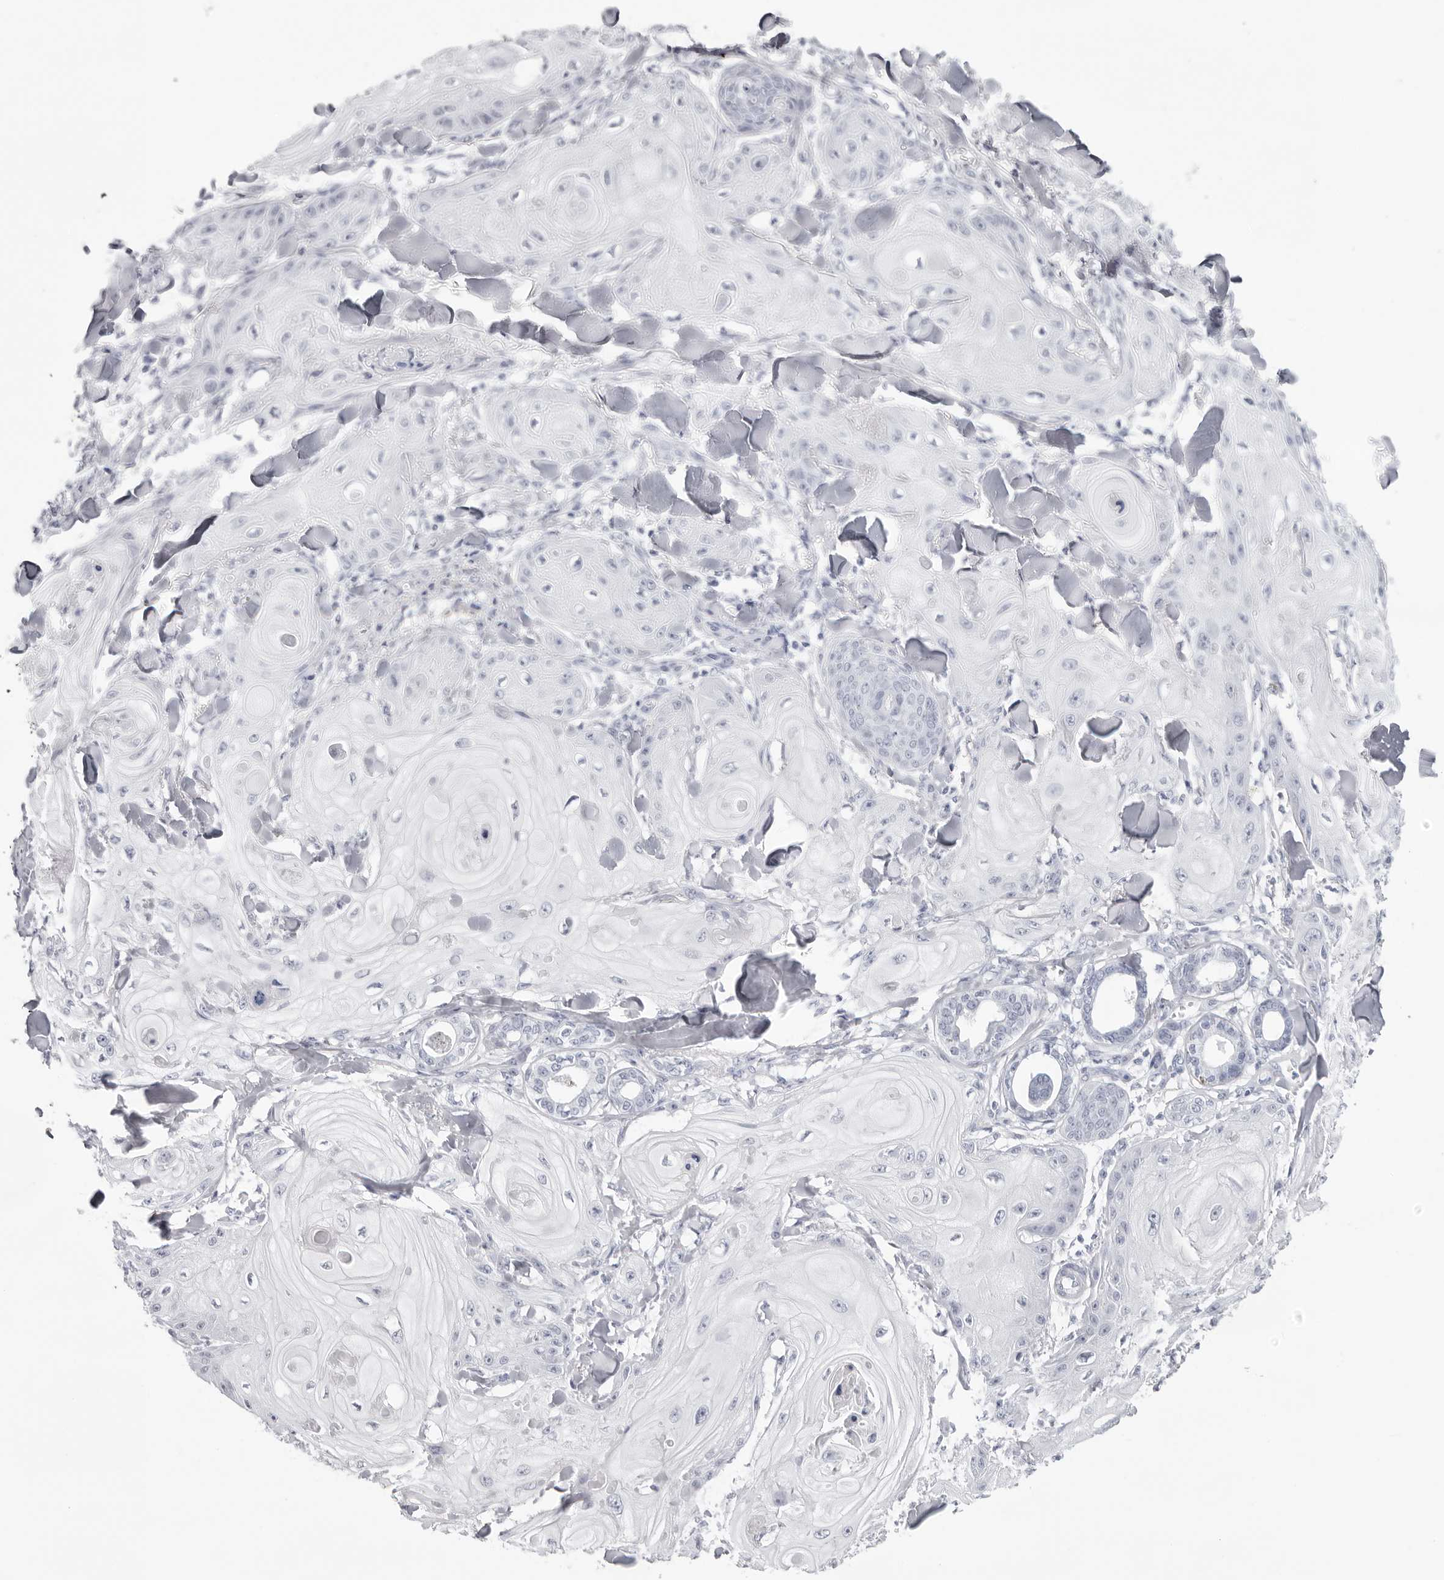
{"staining": {"intensity": "negative", "quantity": "none", "location": "none"}, "tissue": "skin cancer", "cell_type": "Tumor cells", "image_type": "cancer", "snomed": [{"axis": "morphology", "description": "Squamous cell carcinoma, NOS"}, {"axis": "topography", "description": "Skin"}], "caption": "Immunohistochemical staining of skin cancer displays no significant staining in tumor cells.", "gene": "INSL3", "patient": {"sex": "male", "age": 74}}